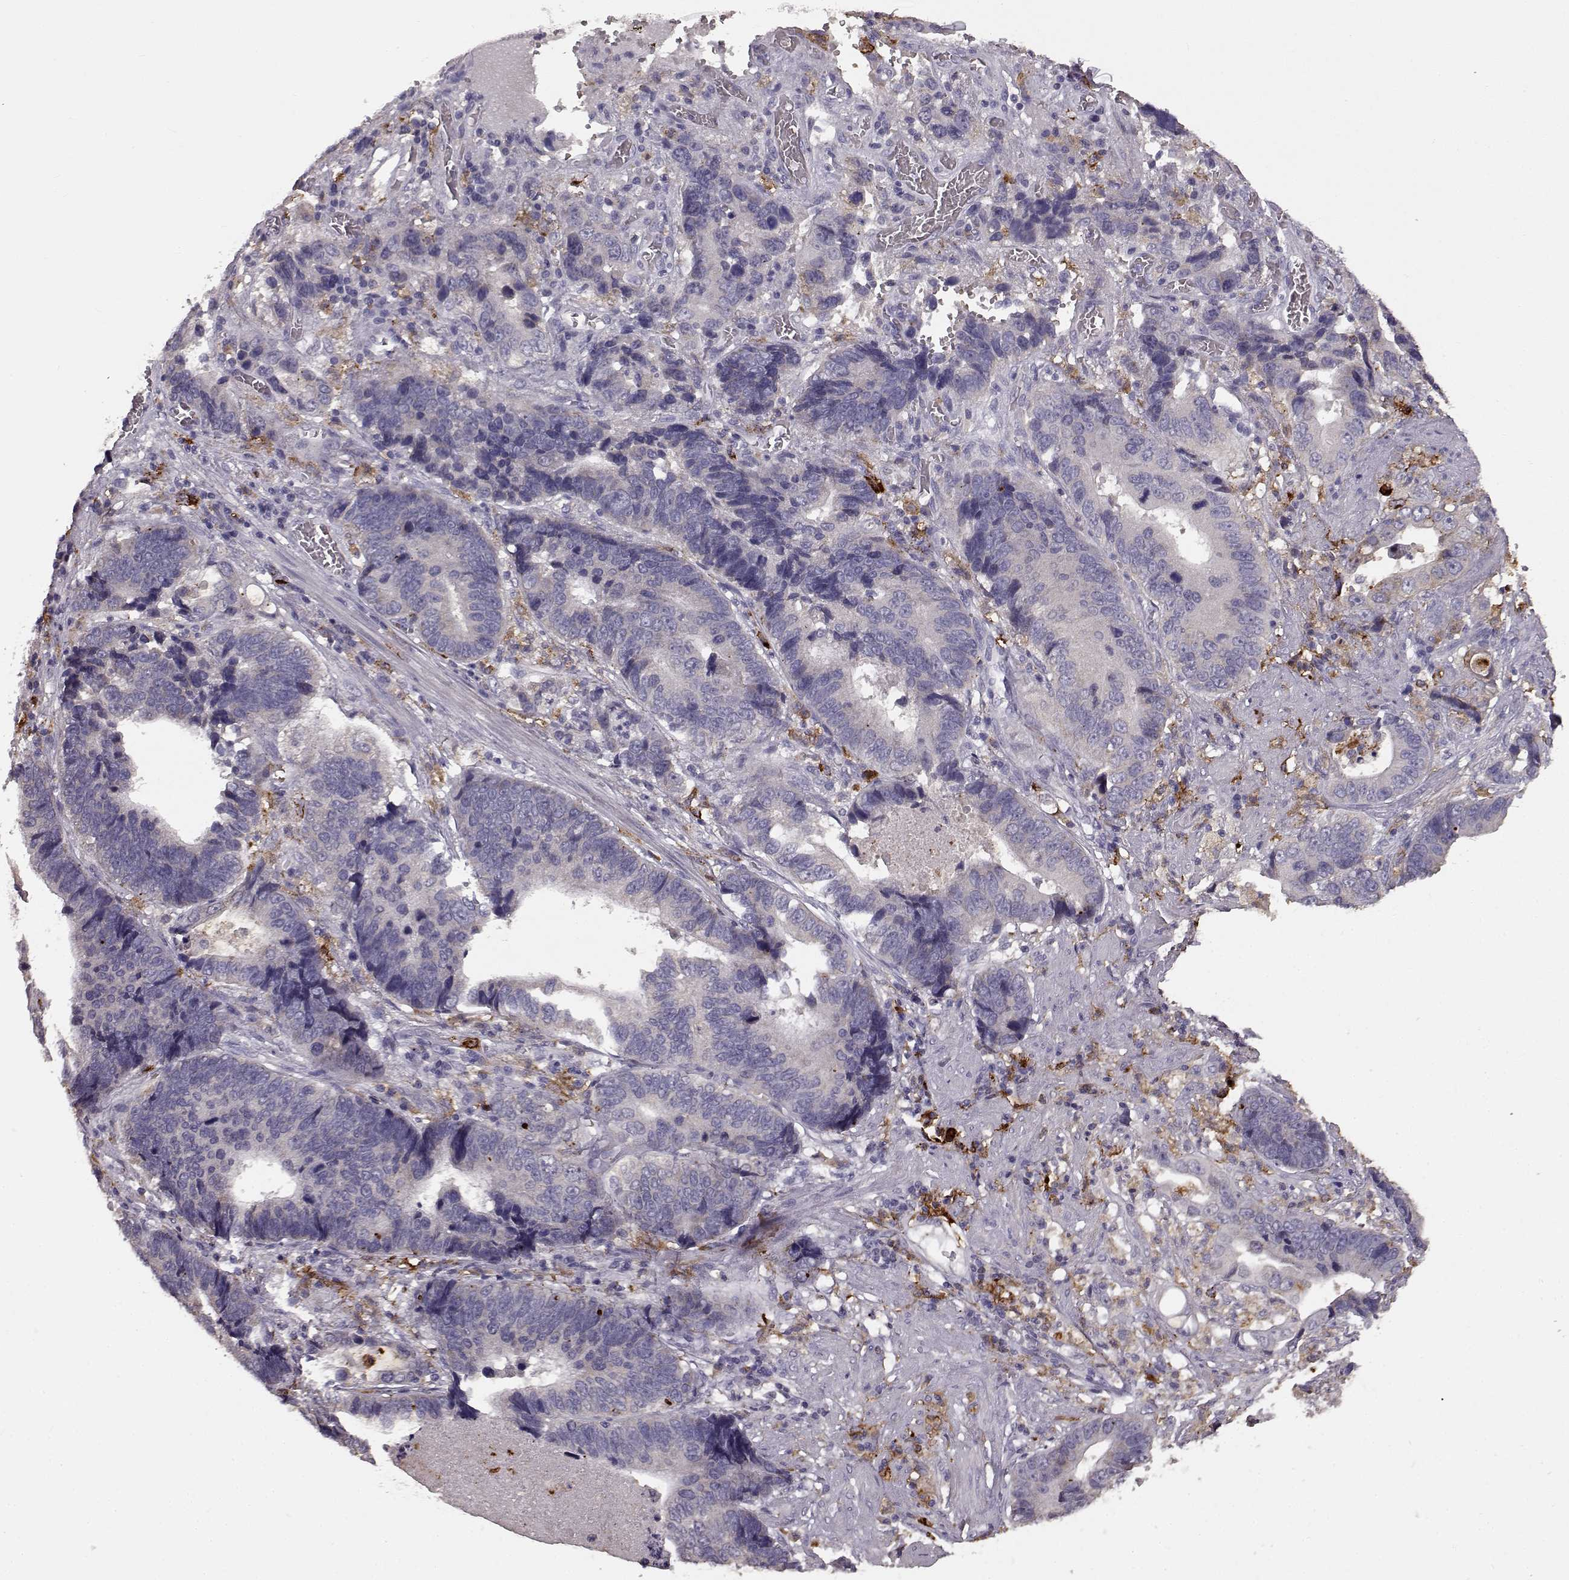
{"staining": {"intensity": "negative", "quantity": "none", "location": "none"}, "tissue": "stomach cancer", "cell_type": "Tumor cells", "image_type": "cancer", "snomed": [{"axis": "morphology", "description": "Adenocarcinoma, NOS"}, {"axis": "topography", "description": "Stomach"}], "caption": "Immunohistochemistry micrograph of neoplastic tissue: adenocarcinoma (stomach) stained with DAB (3,3'-diaminobenzidine) reveals no significant protein staining in tumor cells.", "gene": "CCNF", "patient": {"sex": "male", "age": 84}}